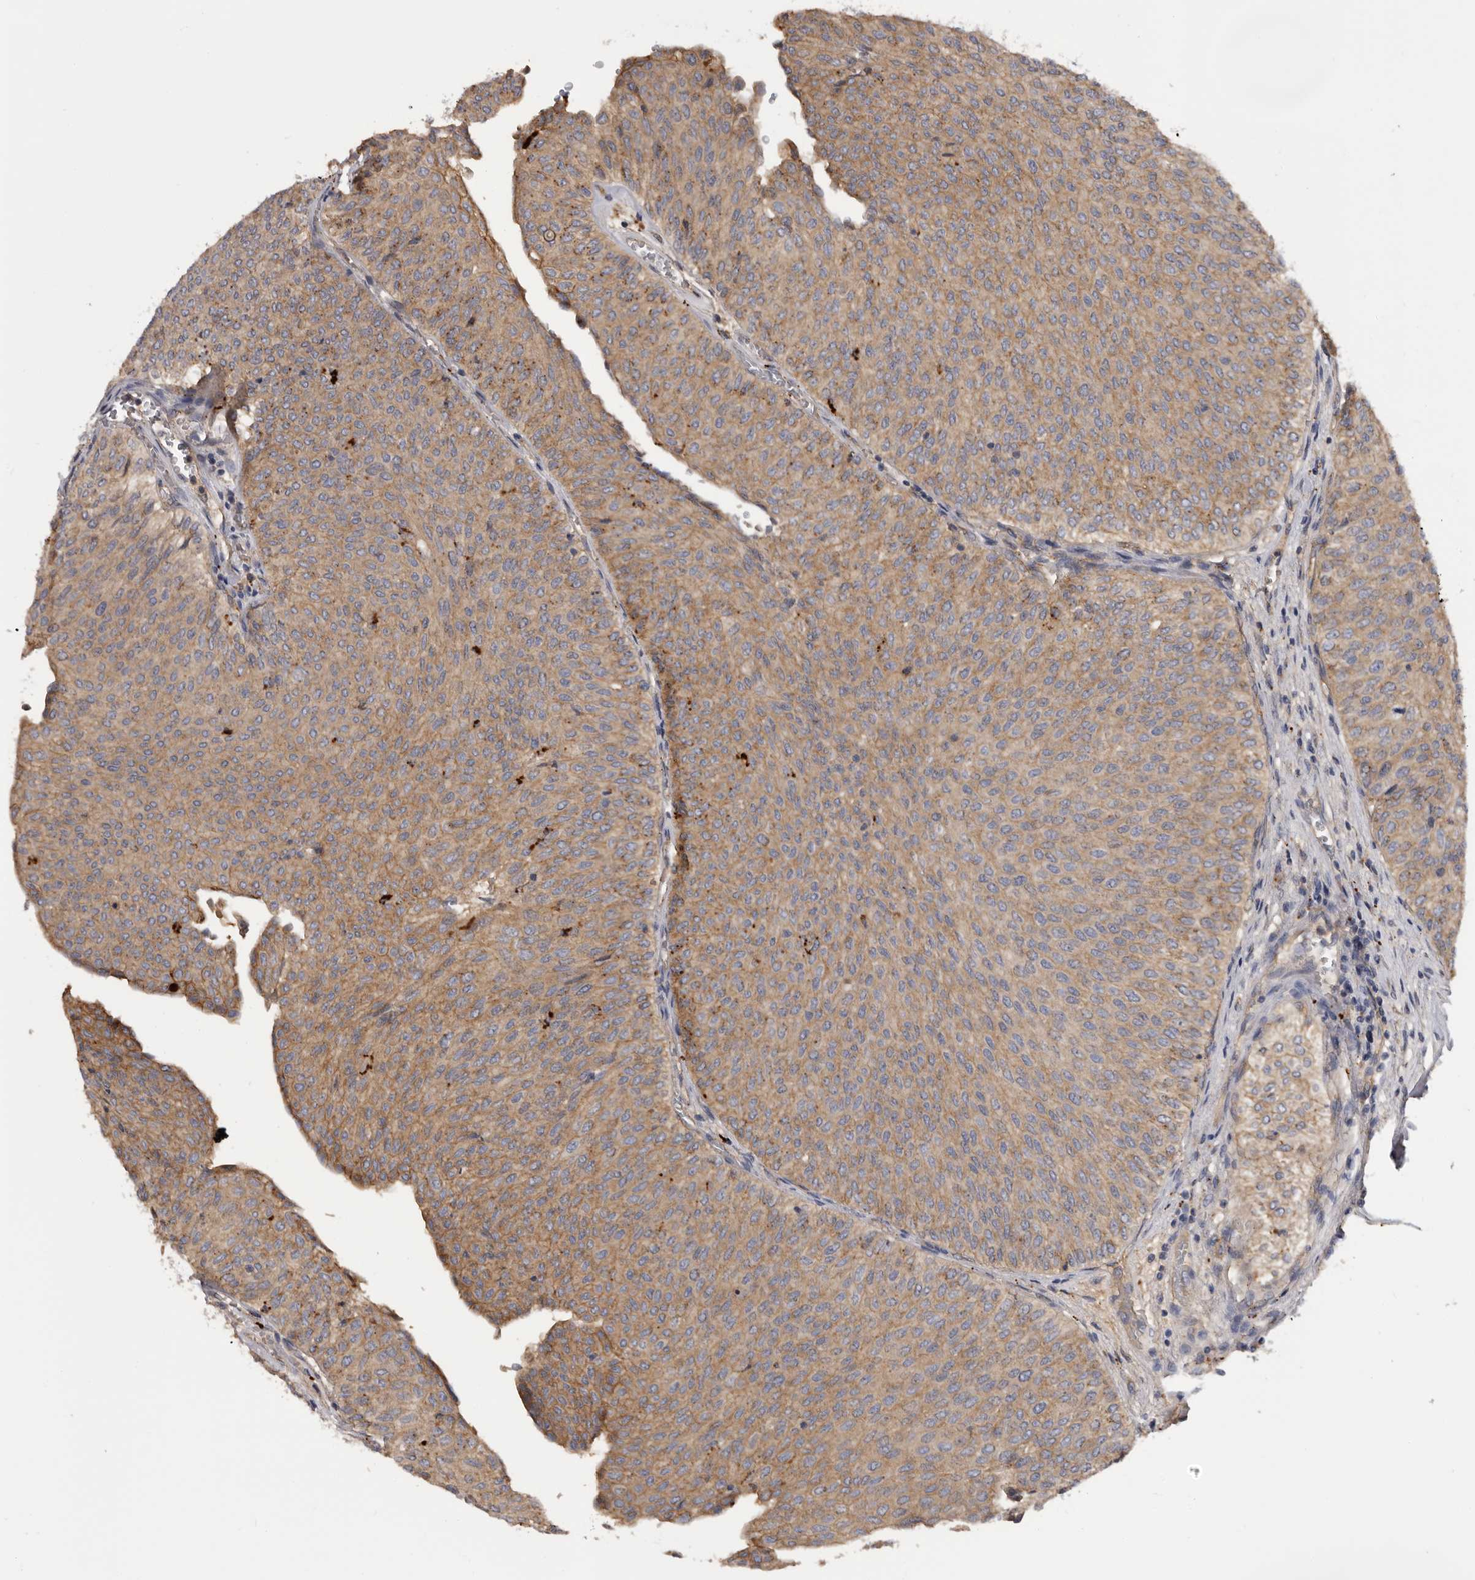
{"staining": {"intensity": "moderate", "quantity": "25%-75%", "location": "cytoplasmic/membranous"}, "tissue": "urothelial cancer", "cell_type": "Tumor cells", "image_type": "cancer", "snomed": [{"axis": "morphology", "description": "Urothelial carcinoma, Low grade"}, {"axis": "topography", "description": "Urinary bladder"}], "caption": "Tumor cells exhibit medium levels of moderate cytoplasmic/membranous staining in about 25%-75% of cells in human urothelial carcinoma (low-grade). Using DAB (brown) and hematoxylin (blue) stains, captured at high magnification using brightfield microscopy.", "gene": "INKA2", "patient": {"sex": "male", "age": 78}}